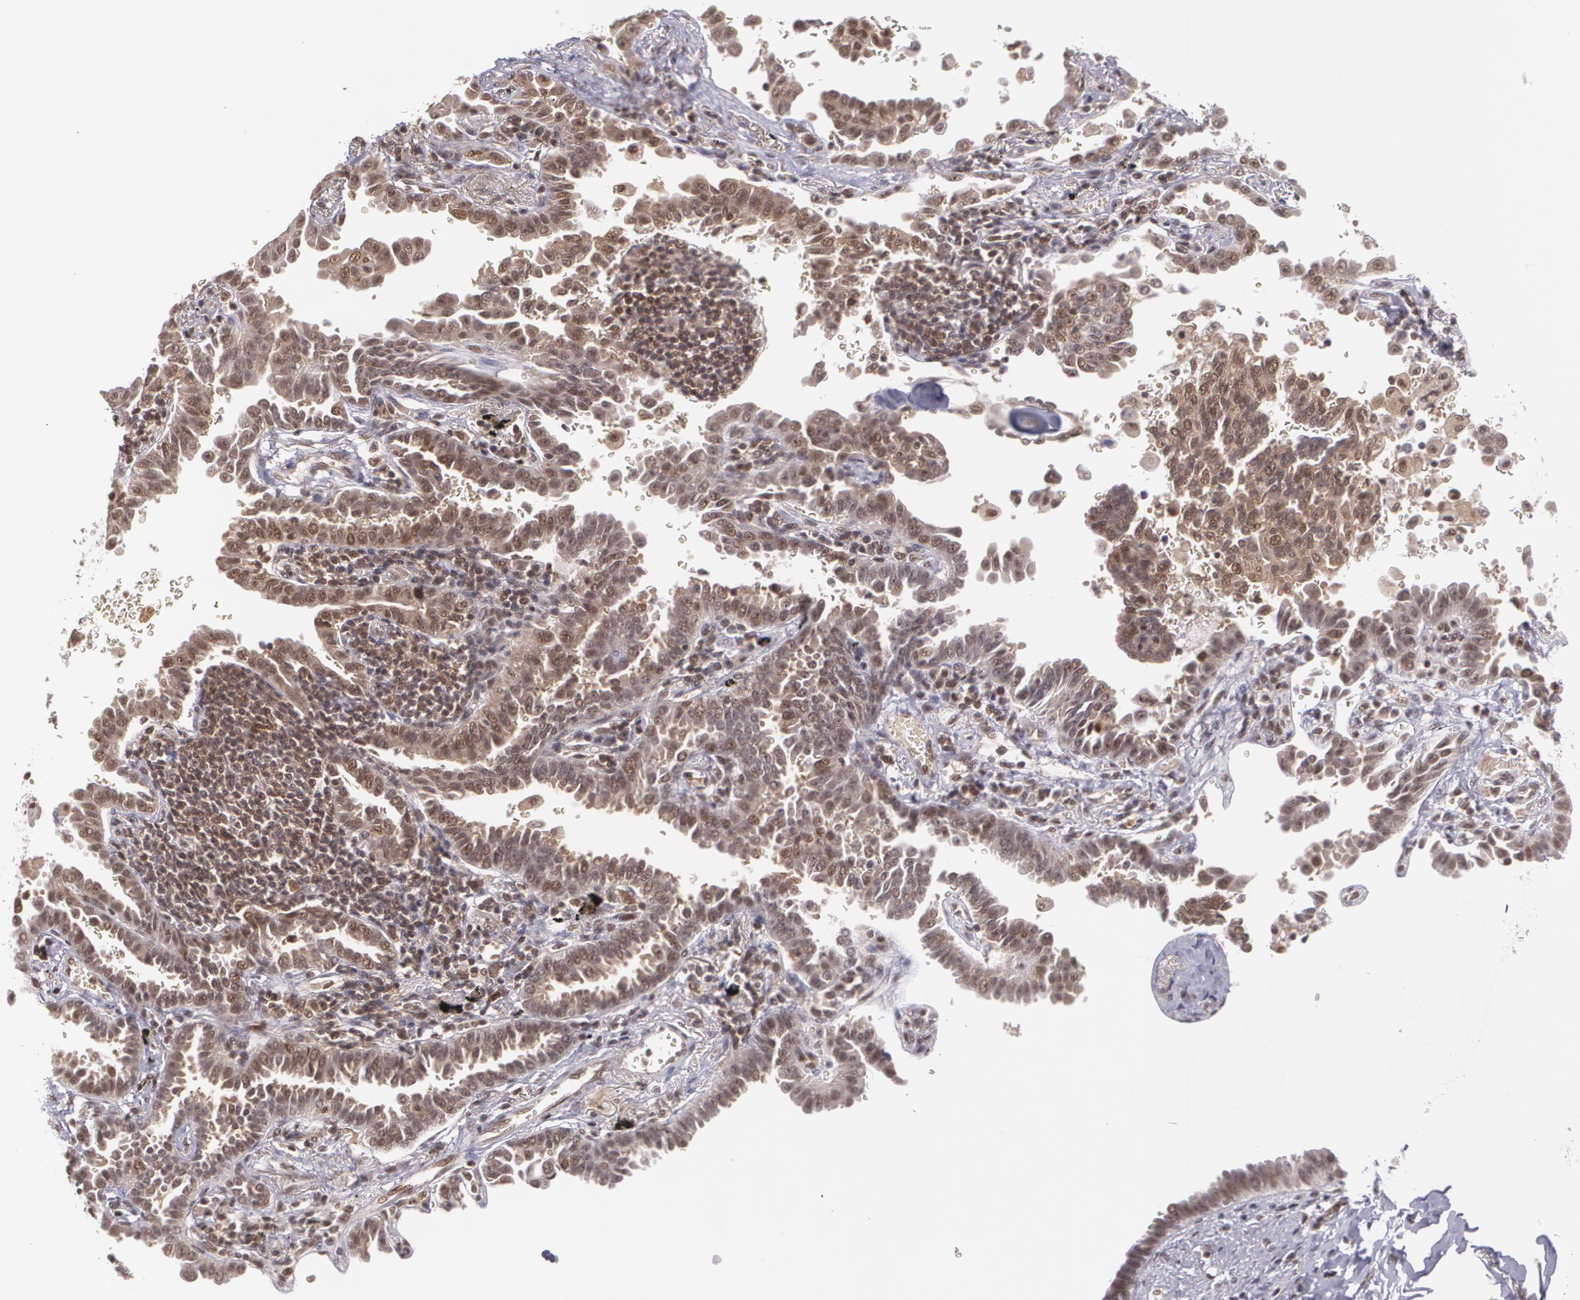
{"staining": {"intensity": "moderate", "quantity": ">75%", "location": "cytoplasmic/membranous,nuclear"}, "tissue": "lung cancer", "cell_type": "Tumor cells", "image_type": "cancer", "snomed": [{"axis": "morphology", "description": "Adenocarcinoma, NOS"}, {"axis": "topography", "description": "Lung"}], "caption": "Adenocarcinoma (lung) stained for a protein shows moderate cytoplasmic/membranous and nuclear positivity in tumor cells. (DAB (3,3'-diaminobenzidine) IHC with brightfield microscopy, high magnification).", "gene": "CUL2", "patient": {"sex": "female", "age": 64}}